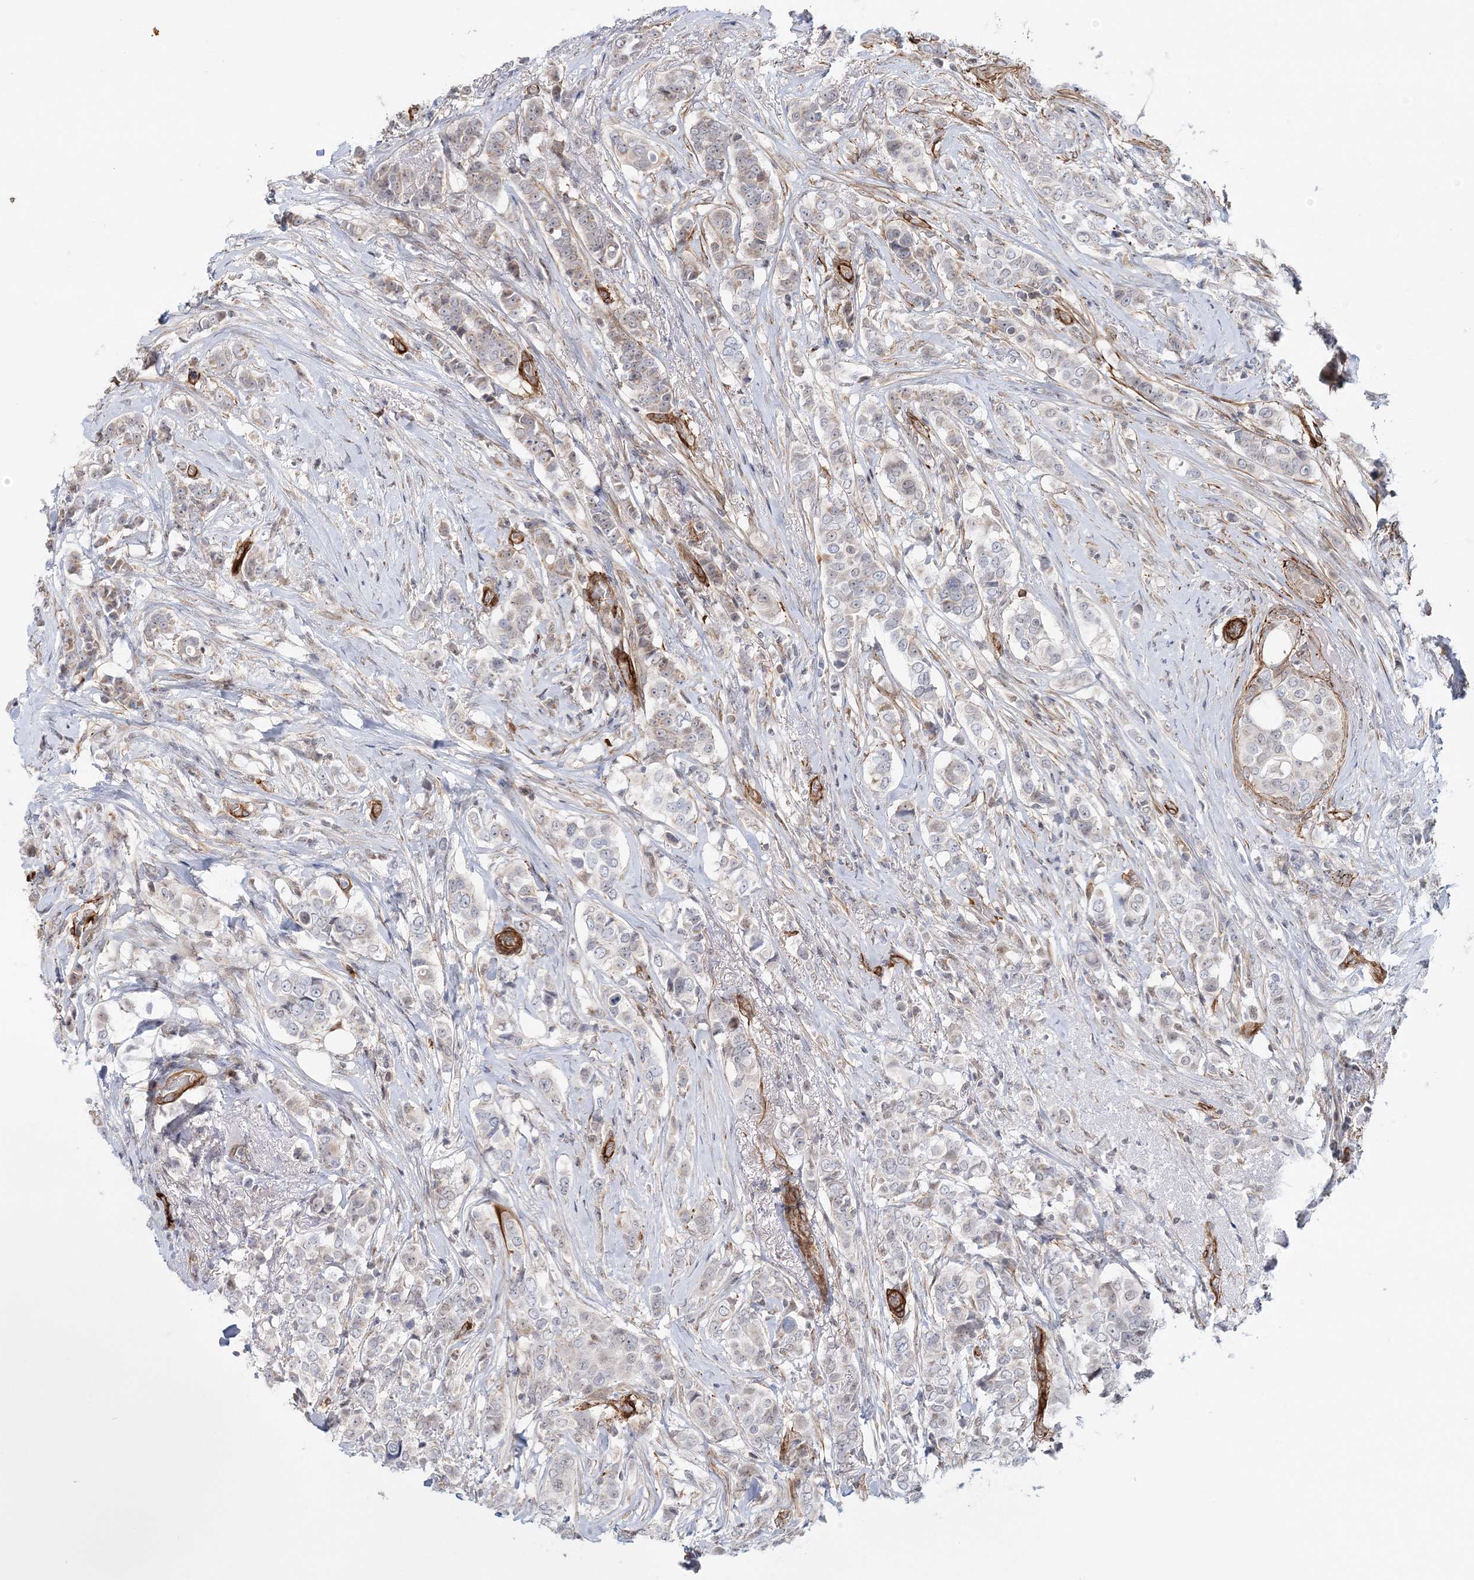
{"staining": {"intensity": "negative", "quantity": "none", "location": "none"}, "tissue": "breast cancer", "cell_type": "Tumor cells", "image_type": "cancer", "snomed": [{"axis": "morphology", "description": "Lobular carcinoma"}, {"axis": "topography", "description": "Breast"}], "caption": "This is an IHC image of breast cancer. There is no expression in tumor cells.", "gene": "AFAP1L2", "patient": {"sex": "female", "age": 51}}